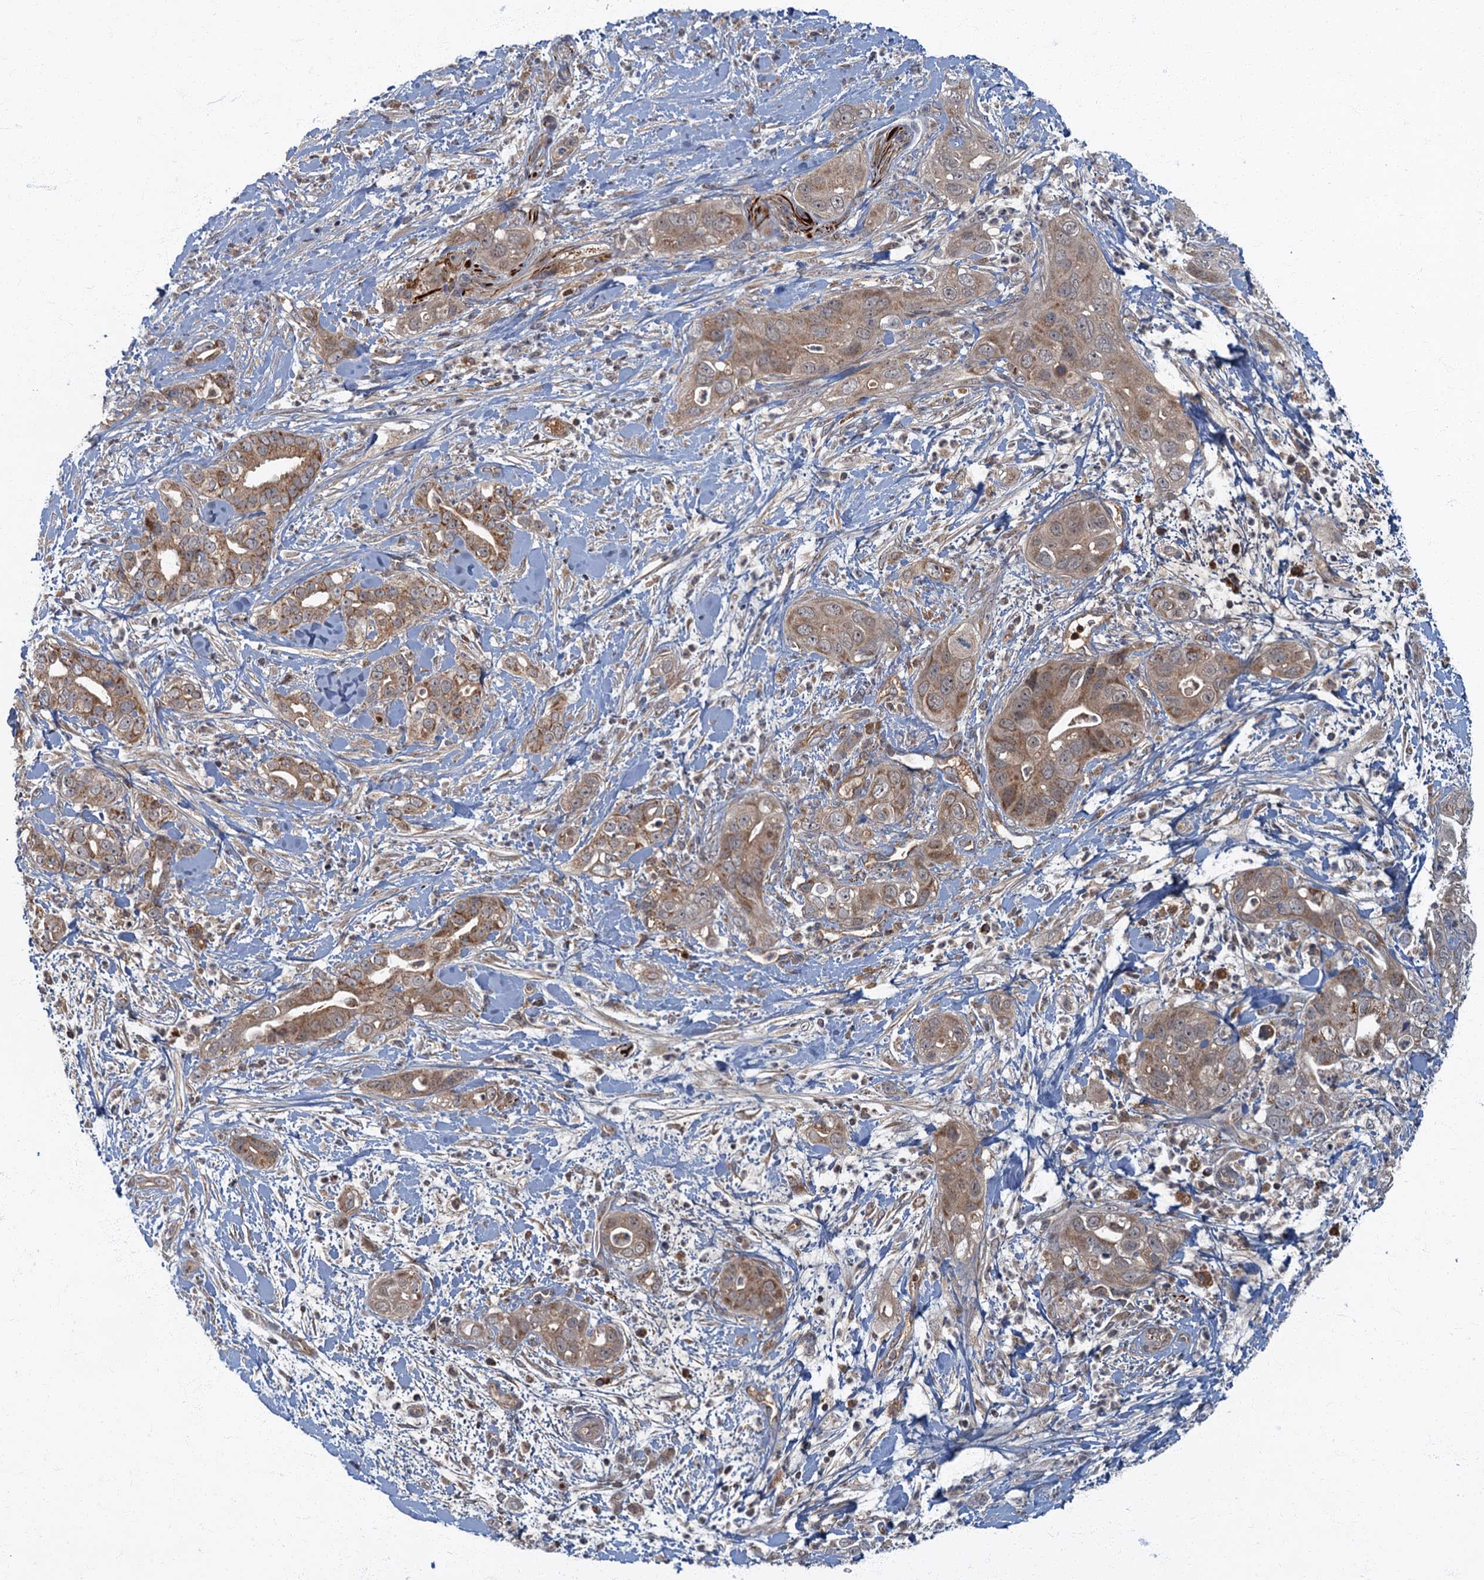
{"staining": {"intensity": "moderate", "quantity": ">75%", "location": "cytoplasmic/membranous"}, "tissue": "pancreatic cancer", "cell_type": "Tumor cells", "image_type": "cancer", "snomed": [{"axis": "morphology", "description": "Adenocarcinoma, NOS"}, {"axis": "topography", "description": "Pancreas"}], "caption": "About >75% of tumor cells in pancreatic cancer exhibit moderate cytoplasmic/membranous protein staining as visualized by brown immunohistochemical staining.", "gene": "SLC11A2", "patient": {"sex": "female", "age": 78}}